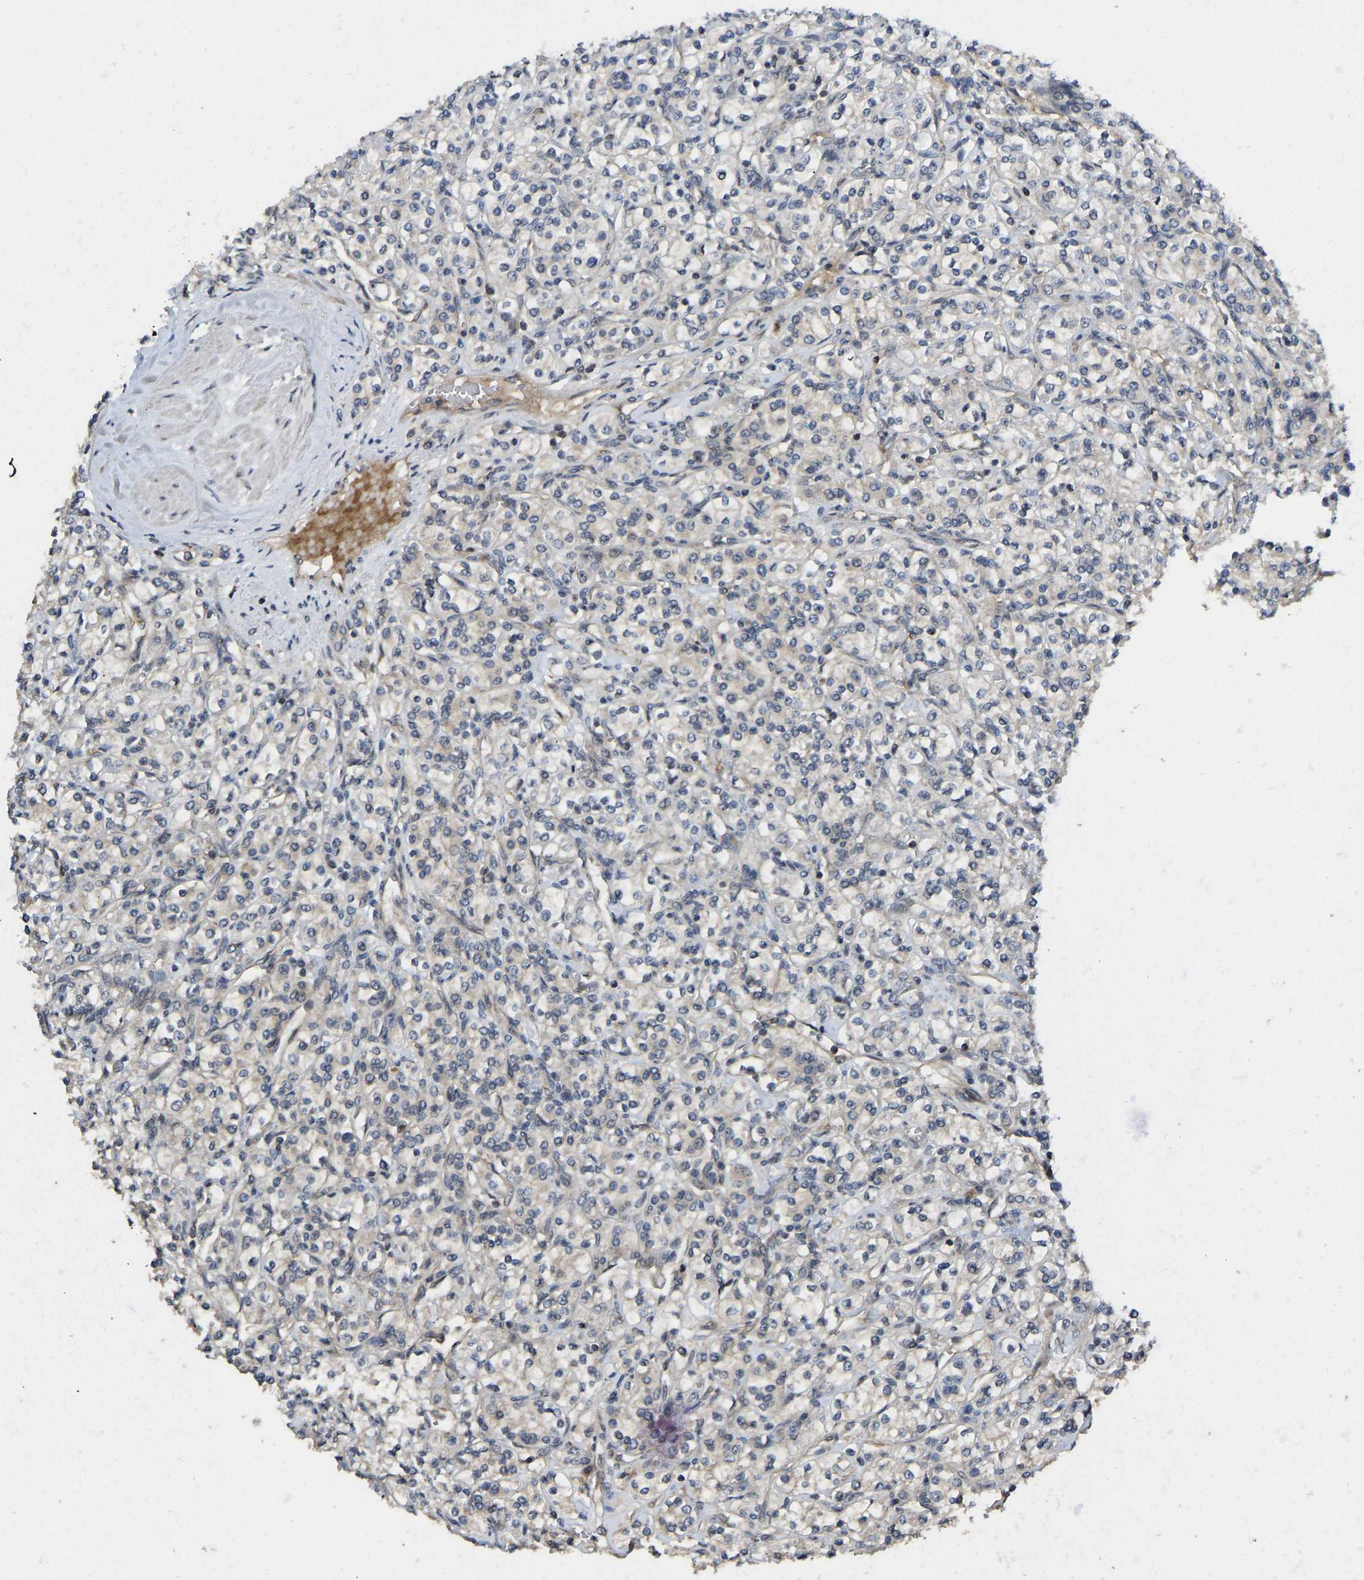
{"staining": {"intensity": "weak", "quantity": "<25%", "location": "cytoplasmic/membranous"}, "tissue": "renal cancer", "cell_type": "Tumor cells", "image_type": "cancer", "snomed": [{"axis": "morphology", "description": "Adenocarcinoma, NOS"}, {"axis": "topography", "description": "Kidney"}], "caption": "Immunohistochemical staining of human renal adenocarcinoma shows no significant positivity in tumor cells. (Brightfield microscopy of DAB (3,3'-diaminobenzidine) IHC at high magnification).", "gene": "NDRG3", "patient": {"sex": "male", "age": 77}}